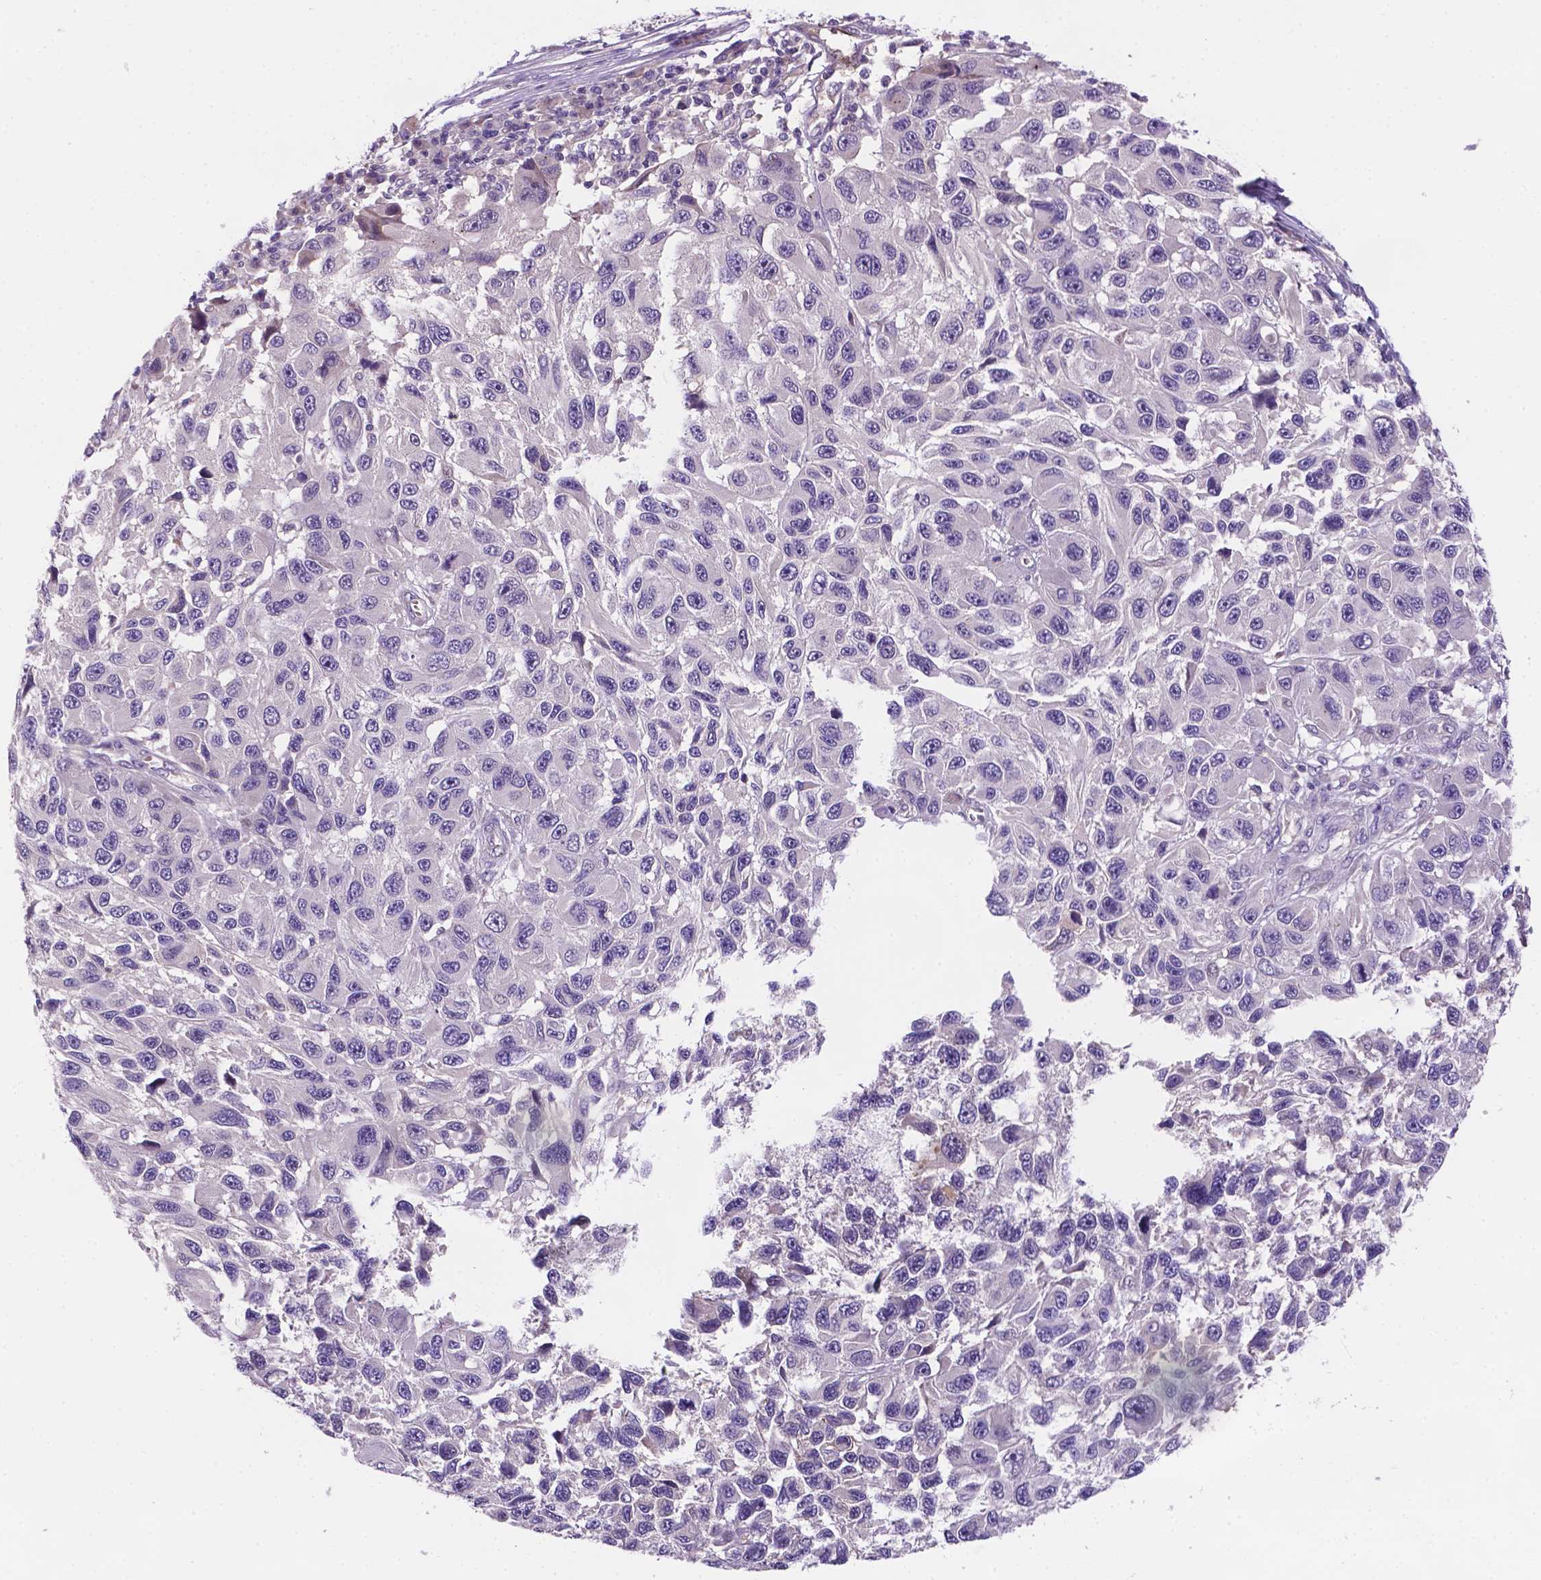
{"staining": {"intensity": "negative", "quantity": "none", "location": "none"}, "tissue": "melanoma", "cell_type": "Tumor cells", "image_type": "cancer", "snomed": [{"axis": "morphology", "description": "Malignant melanoma, NOS"}, {"axis": "topography", "description": "Skin"}], "caption": "Tumor cells are negative for brown protein staining in melanoma.", "gene": "TM4SF20", "patient": {"sex": "male", "age": 53}}